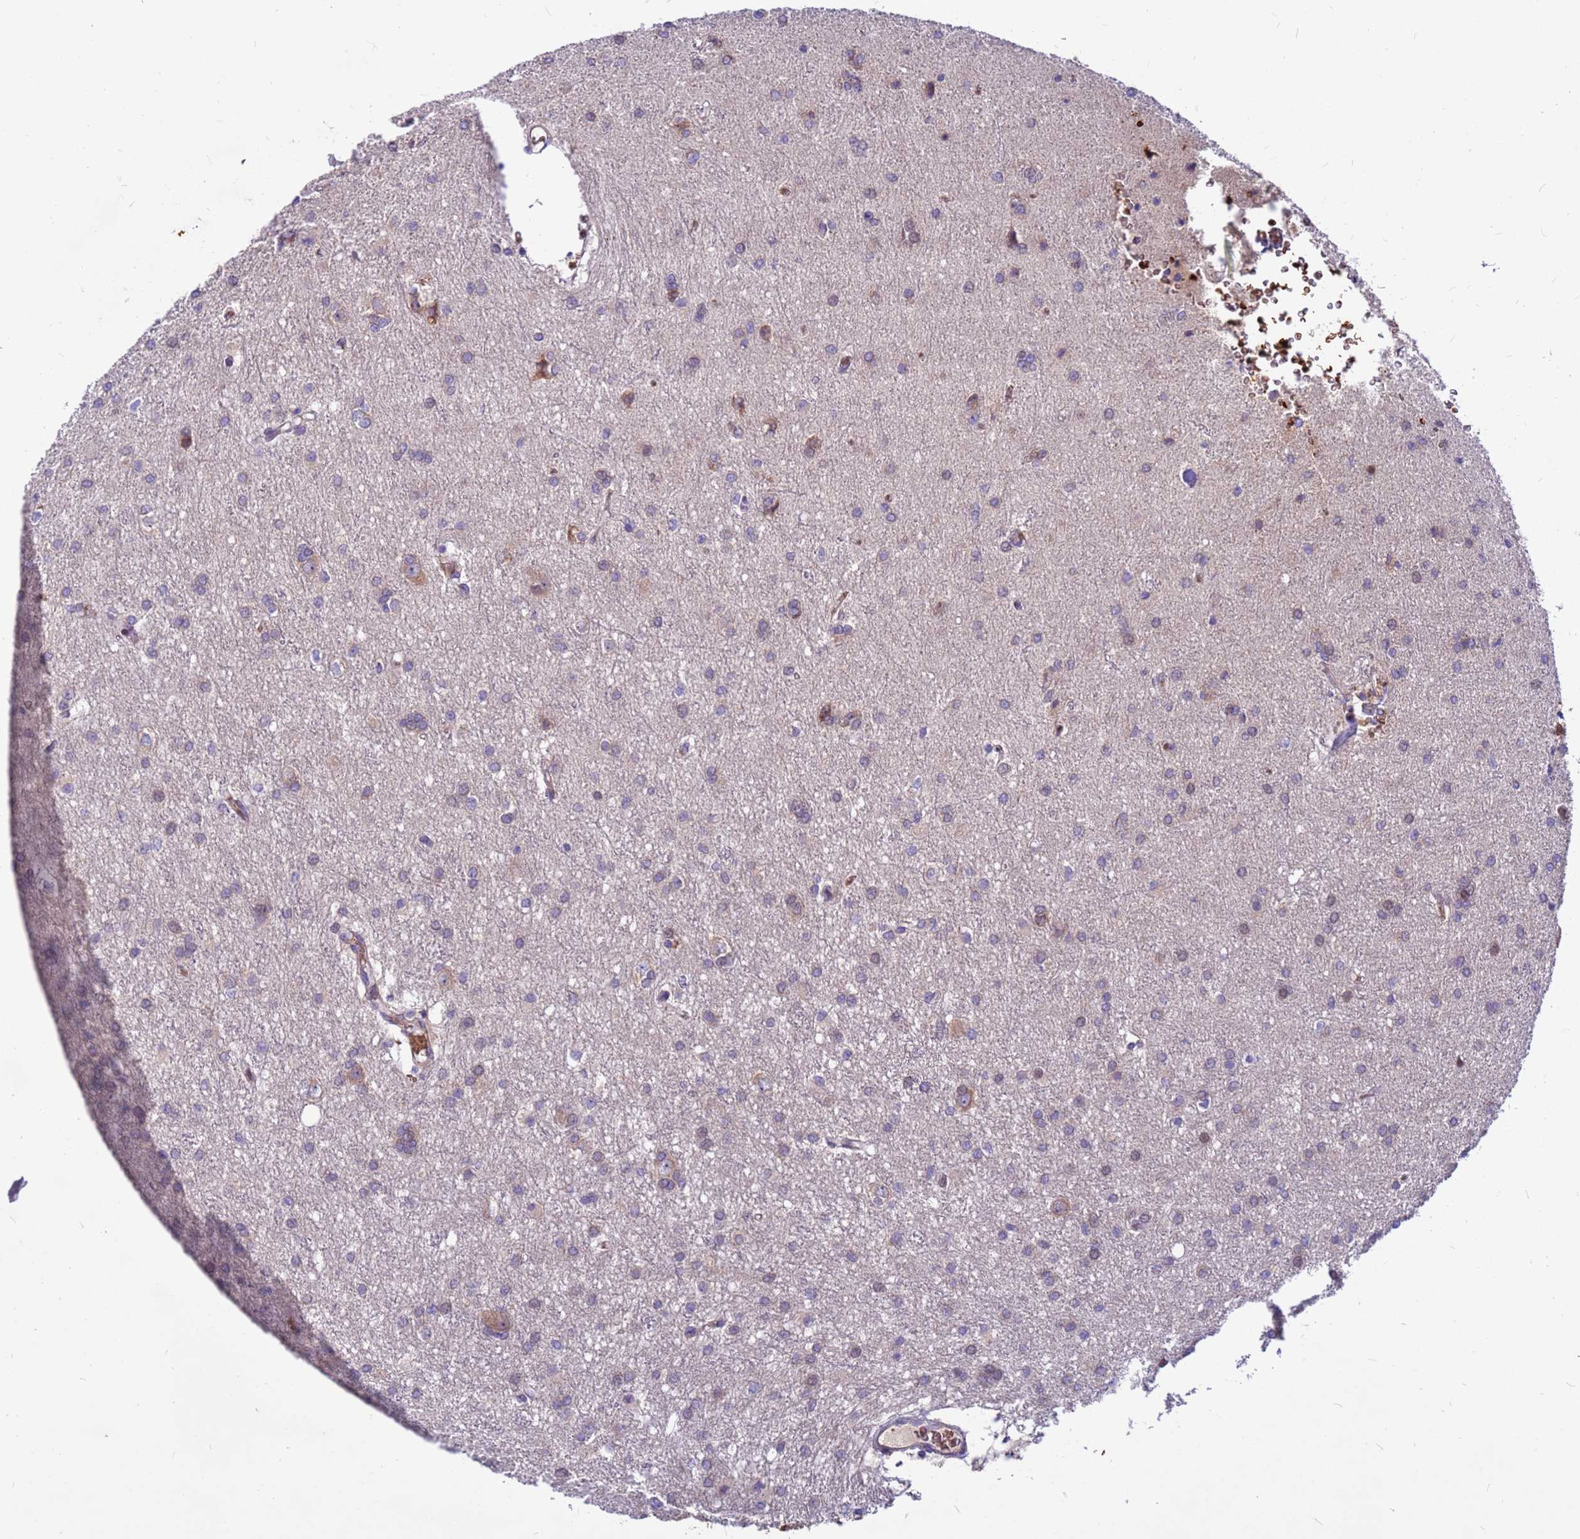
{"staining": {"intensity": "weak", "quantity": "<25%", "location": "cytoplasmic/membranous"}, "tissue": "glioma", "cell_type": "Tumor cells", "image_type": "cancer", "snomed": [{"axis": "morphology", "description": "Glioma, malignant, High grade"}, {"axis": "topography", "description": "Brain"}], "caption": "This is a image of immunohistochemistry staining of glioma, which shows no staining in tumor cells. The staining is performed using DAB (3,3'-diaminobenzidine) brown chromogen with nuclei counter-stained in using hematoxylin.", "gene": "ZNF669", "patient": {"sex": "female", "age": 50}}